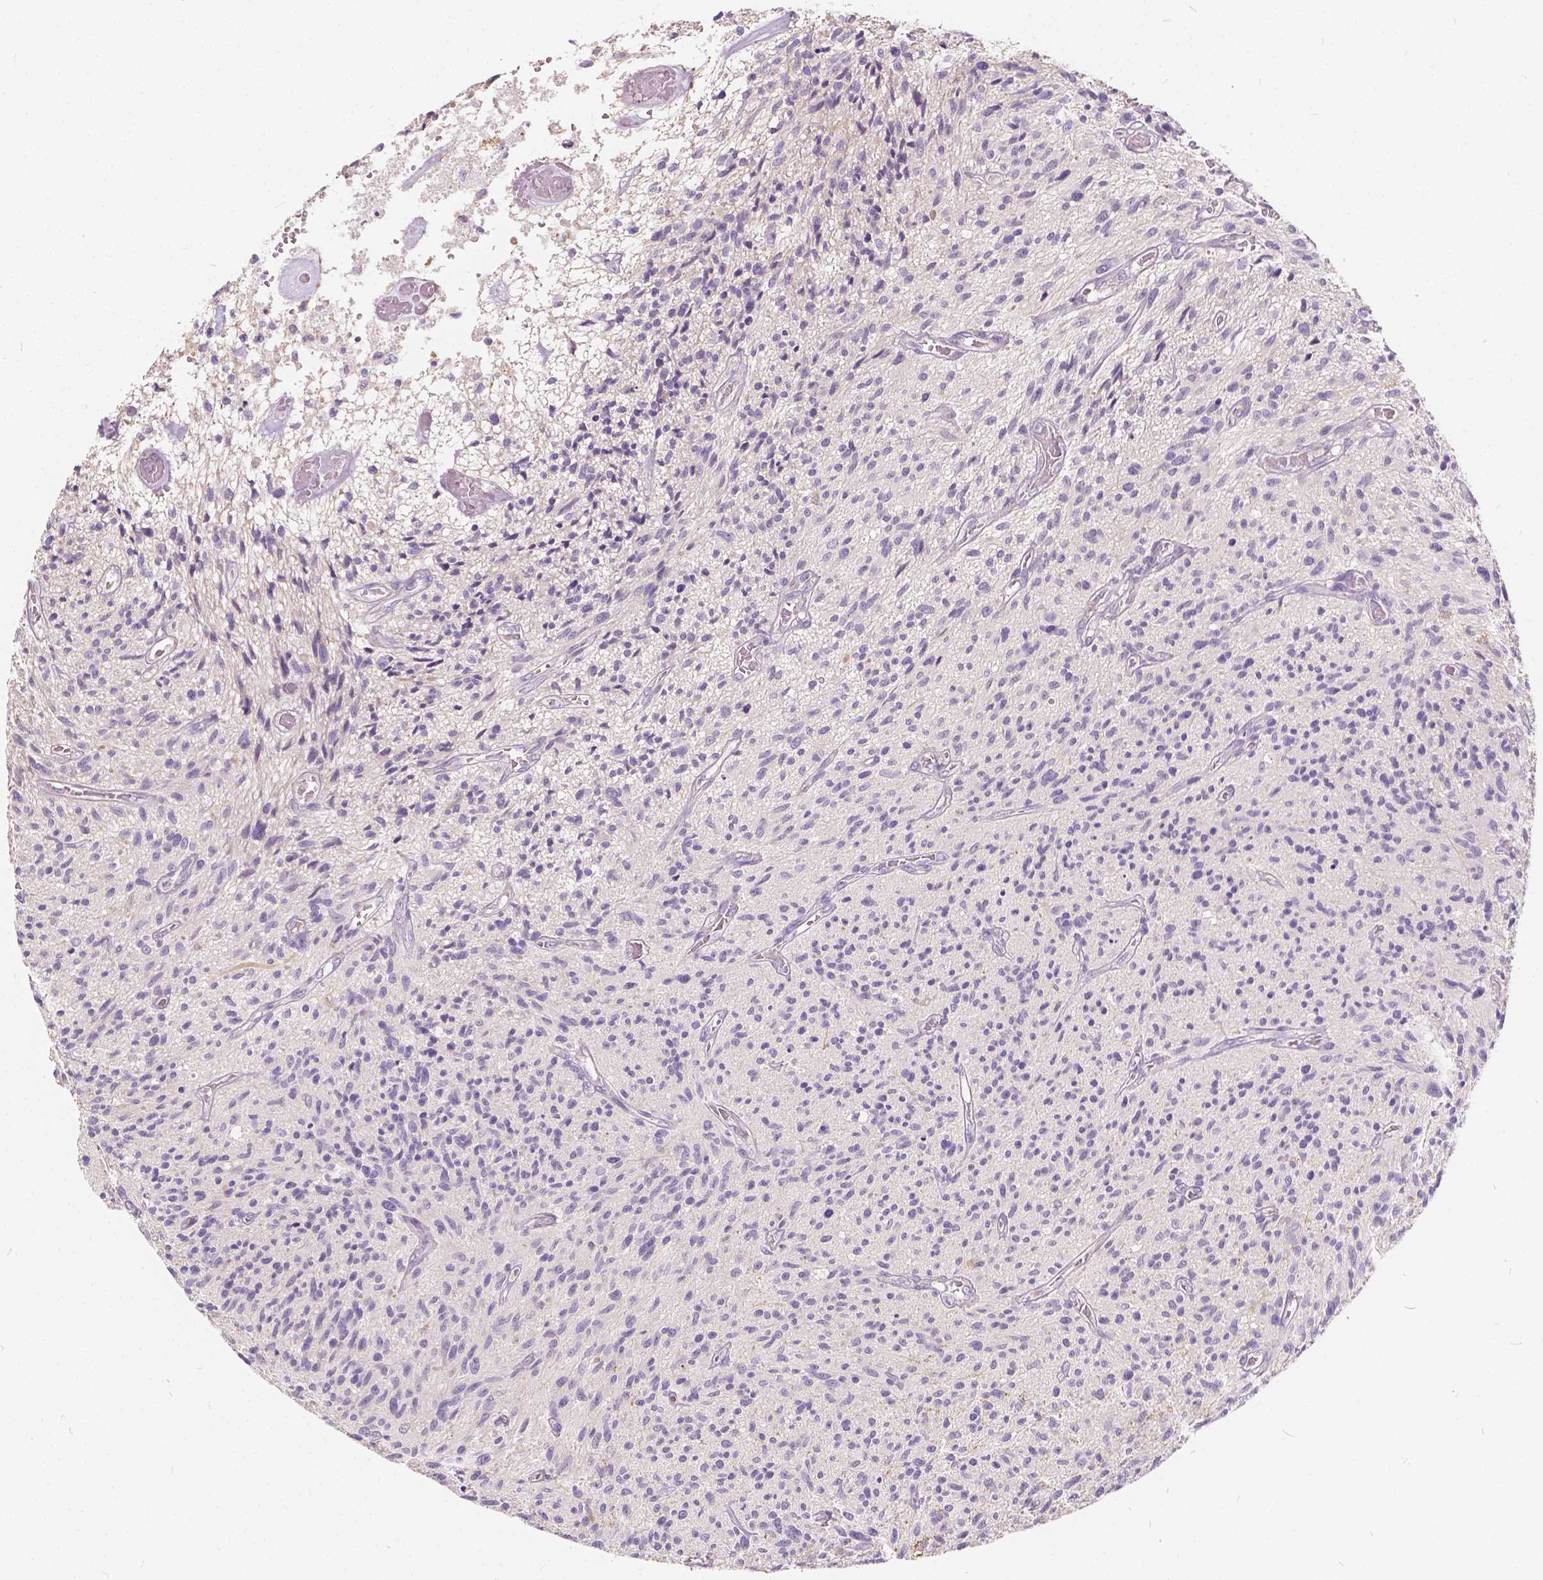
{"staining": {"intensity": "negative", "quantity": "none", "location": "none"}, "tissue": "glioma", "cell_type": "Tumor cells", "image_type": "cancer", "snomed": [{"axis": "morphology", "description": "Glioma, malignant, High grade"}, {"axis": "topography", "description": "Brain"}], "caption": "An IHC micrograph of malignant glioma (high-grade) is shown. There is no staining in tumor cells of malignant glioma (high-grade).", "gene": "KIAA0513", "patient": {"sex": "male", "age": 75}}